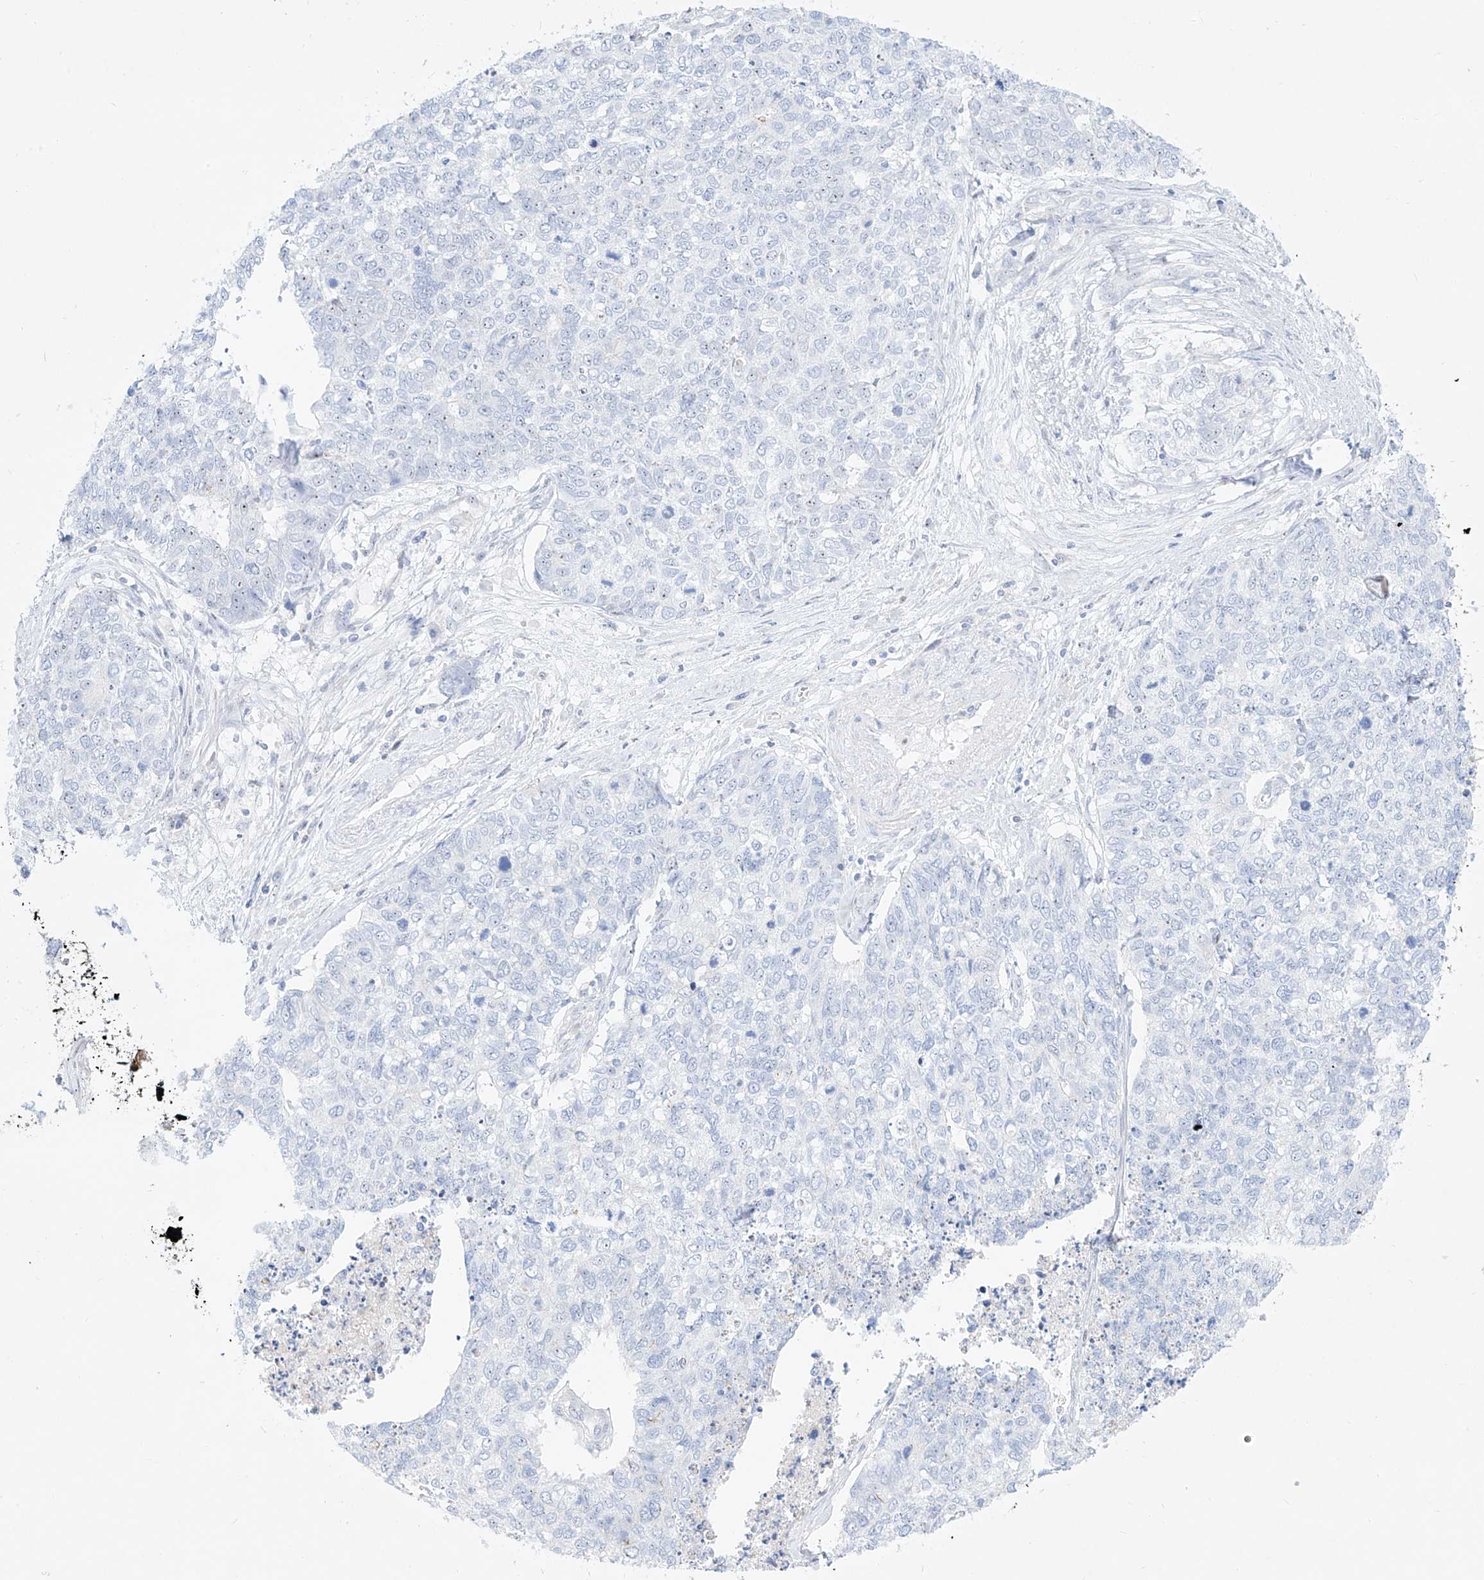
{"staining": {"intensity": "negative", "quantity": "none", "location": "none"}, "tissue": "cervical cancer", "cell_type": "Tumor cells", "image_type": "cancer", "snomed": [{"axis": "morphology", "description": "Squamous cell carcinoma, NOS"}, {"axis": "topography", "description": "Cervix"}], "caption": "Tumor cells show no significant protein staining in cervical cancer (squamous cell carcinoma).", "gene": "SNU13", "patient": {"sex": "female", "age": 63}}